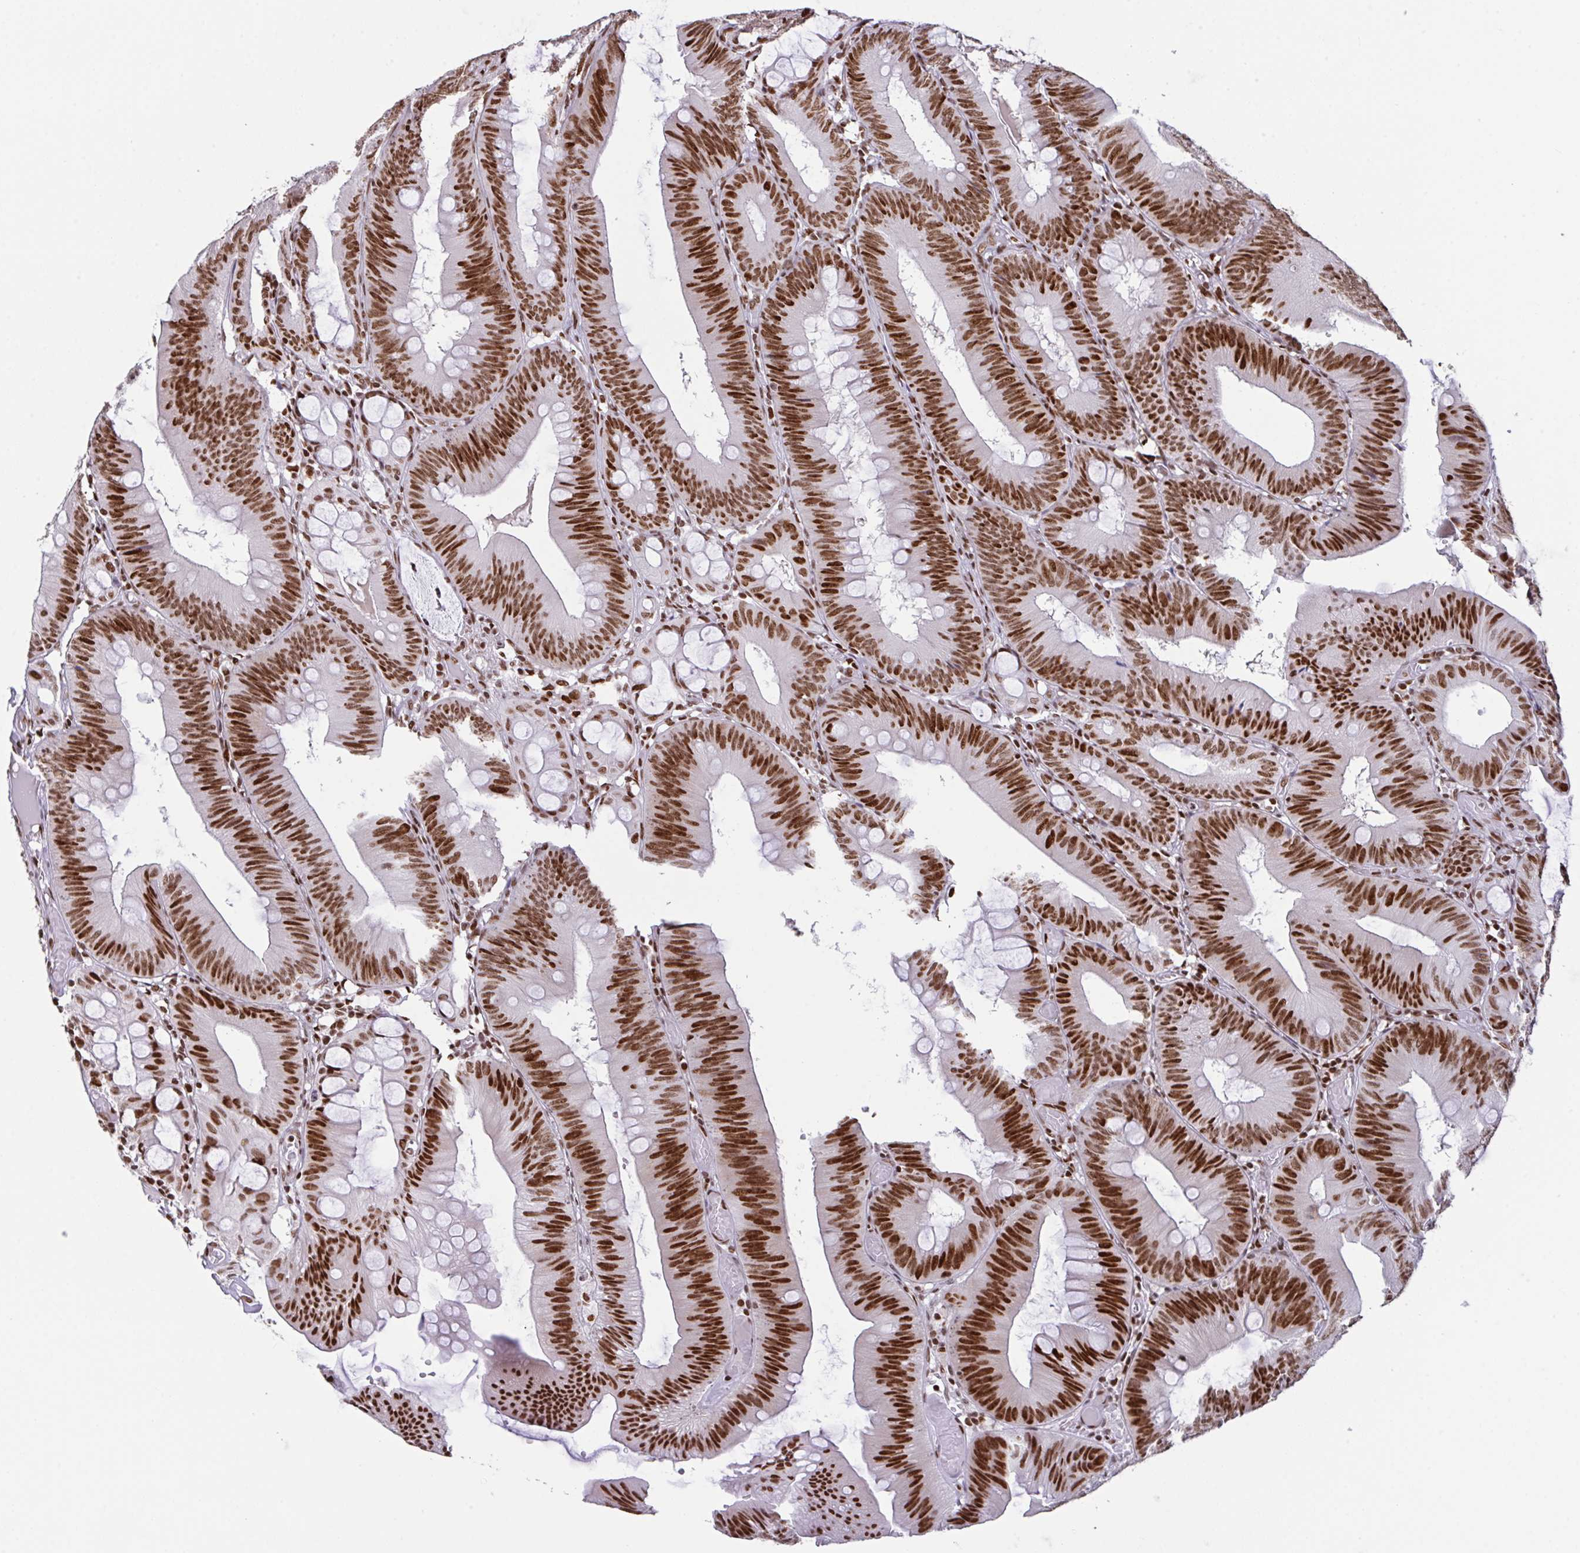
{"staining": {"intensity": "strong", "quantity": ">75%", "location": "nuclear"}, "tissue": "colorectal cancer", "cell_type": "Tumor cells", "image_type": "cancer", "snomed": [{"axis": "morphology", "description": "Adenocarcinoma, NOS"}, {"axis": "topography", "description": "Colon"}], "caption": "The photomicrograph reveals a brown stain indicating the presence of a protein in the nuclear of tumor cells in colorectal cancer (adenocarcinoma).", "gene": "CLP1", "patient": {"sex": "male", "age": 84}}